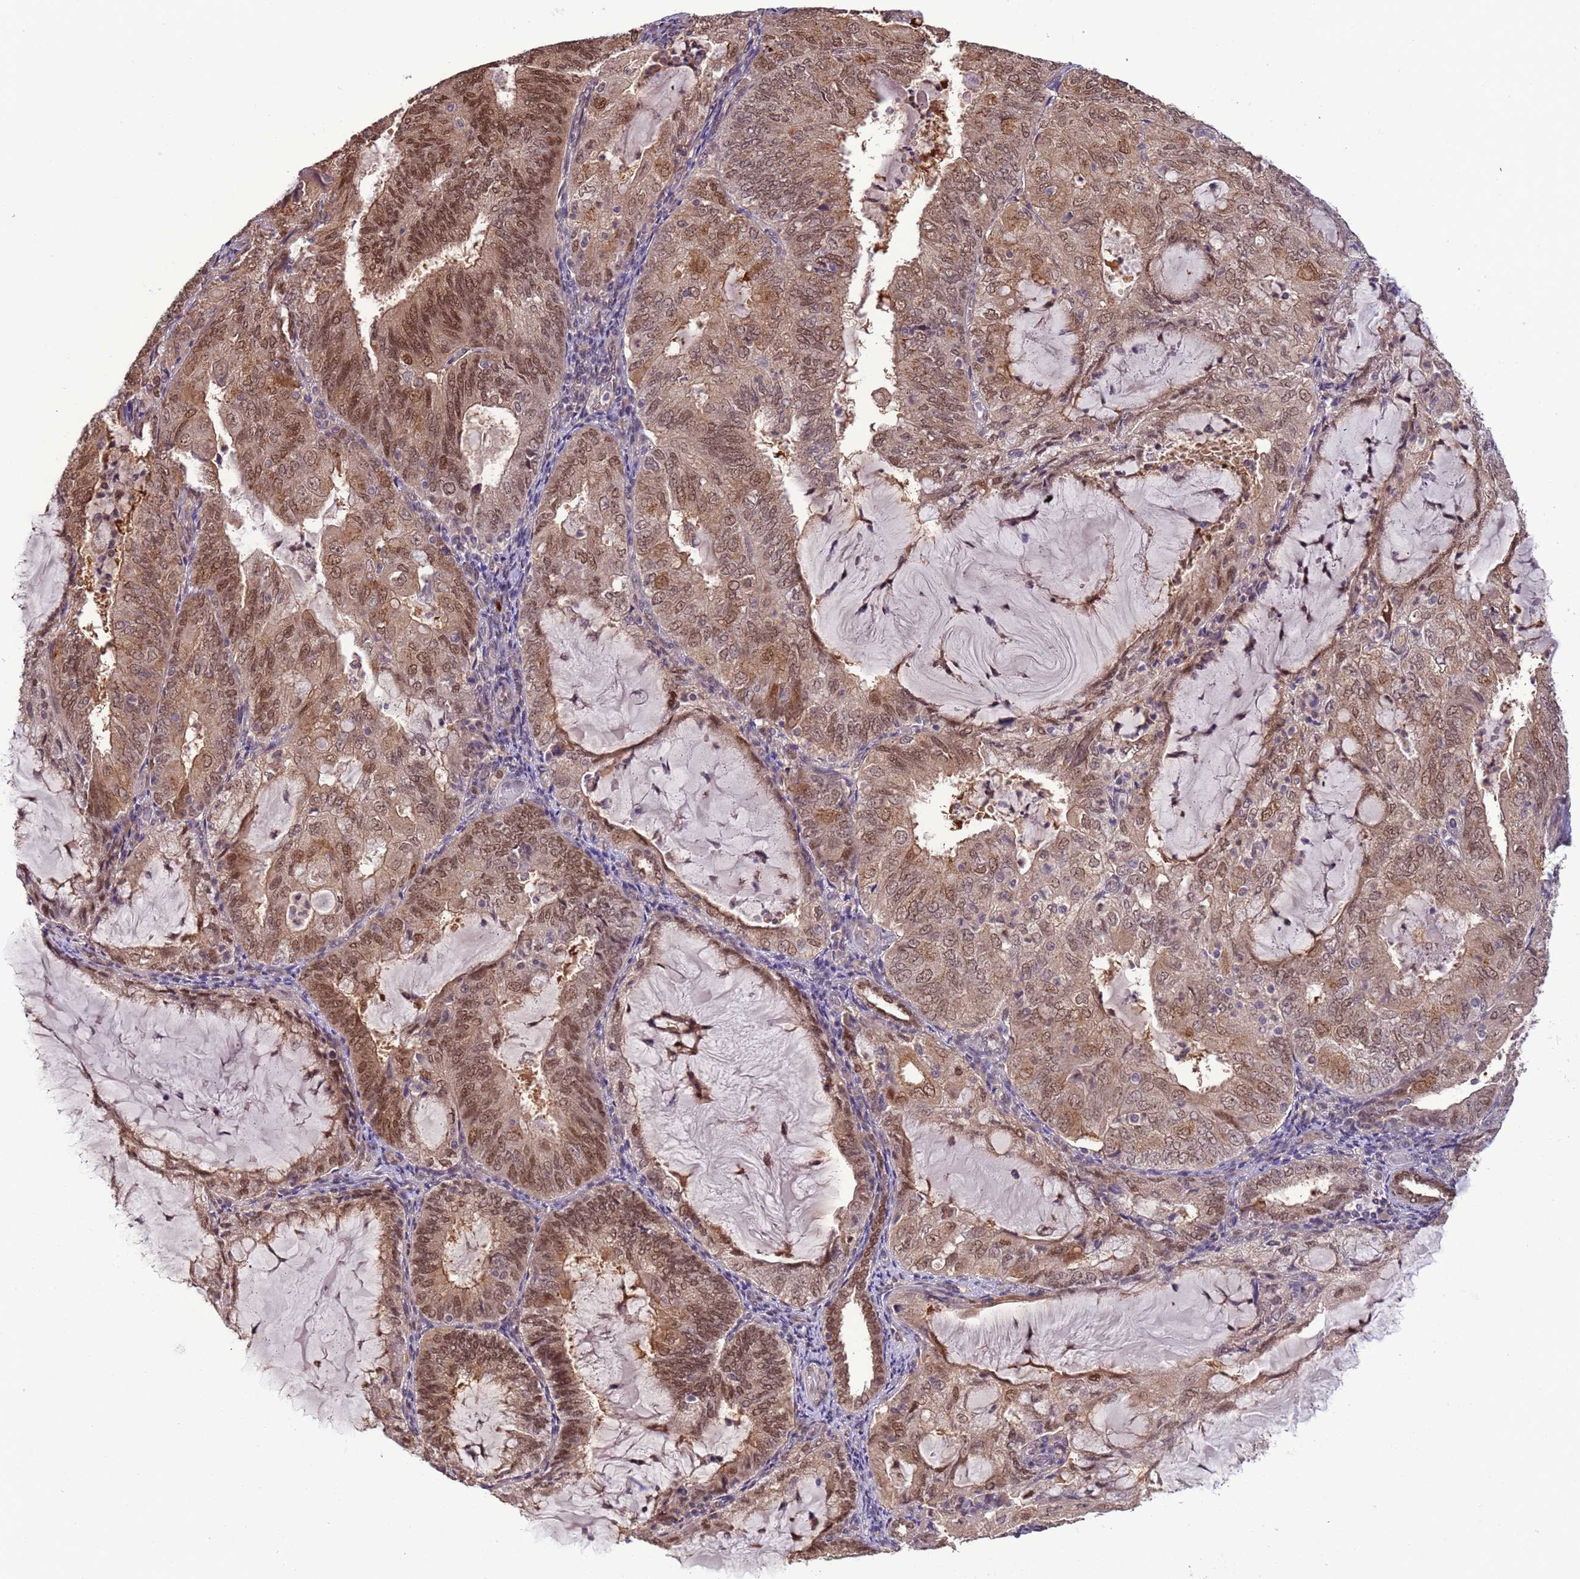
{"staining": {"intensity": "moderate", "quantity": ">75%", "location": "cytoplasmic/membranous,nuclear"}, "tissue": "endometrial cancer", "cell_type": "Tumor cells", "image_type": "cancer", "snomed": [{"axis": "morphology", "description": "Adenocarcinoma, NOS"}, {"axis": "topography", "description": "Endometrium"}], "caption": "IHC (DAB) staining of endometrial cancer exhibits moderate cytoplasmic/membranous and nuclear protein expression in about >75% of tumor cells. The staining is performed using DAB (3,3'-diaminobenzidine) brown chromogen to label protein expression. The nuclei are counter-stained blue using hematoxylin.", "gene": "ZBTB5", "patient": {"sex": "female", "age": 81}}